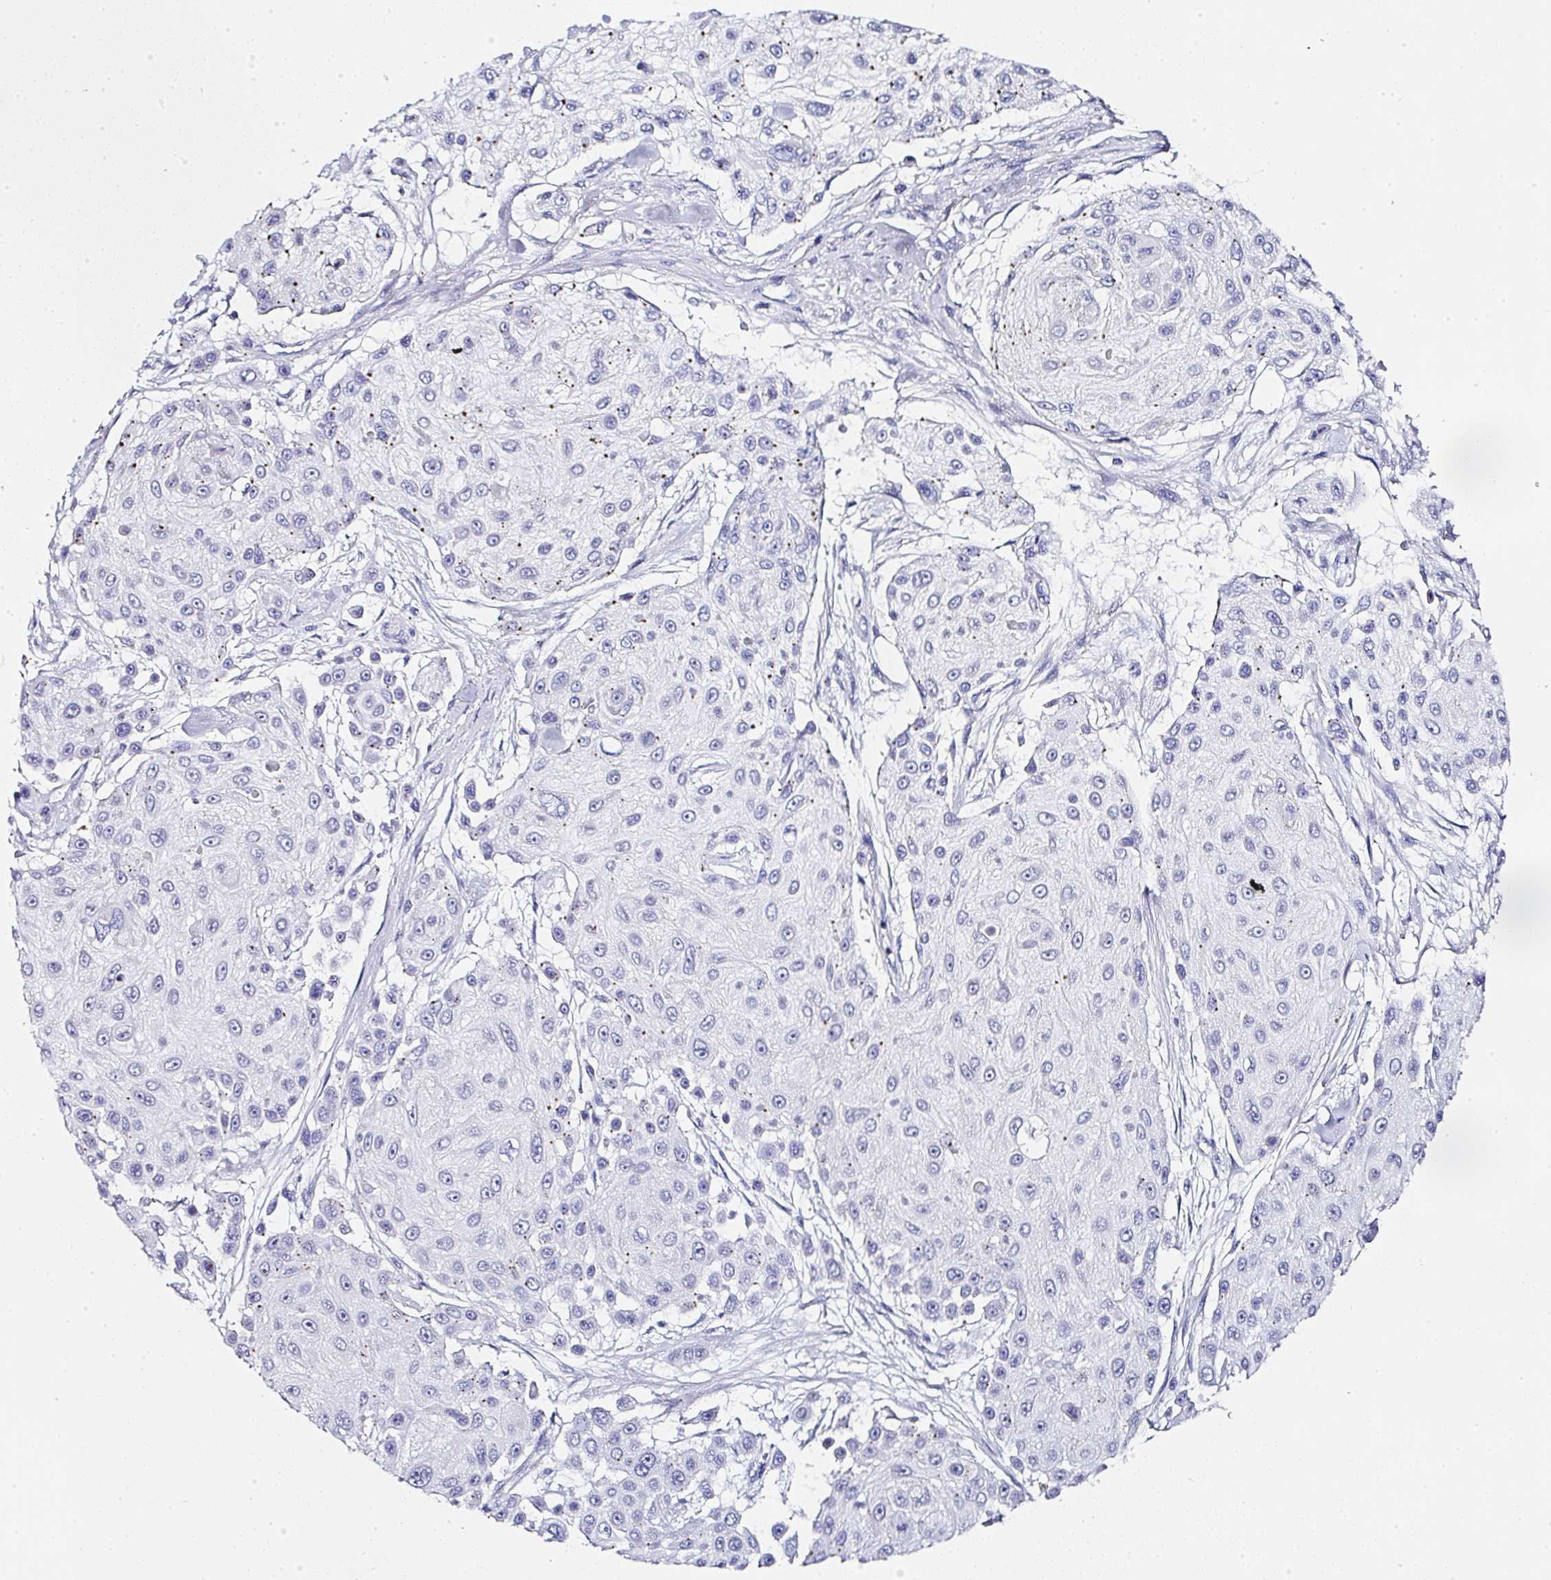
{"staining": {"intensity": "negative", "quantity": "none", "location": "none"}, "tissue": "skin cancer", "cell_type": "Tumor cells", "image_type": "cancer", "snomed": [{"axis": "morphology", "description": "Squamous cell carcinoma, NOS"}, {"axis": "topography", "description": "Skin"}], "caption": "Tumor cells are negative for protein expression in human skin cancer (squamous cell carcinoma). (DAB (3,3'-diaminobenzidine) IHC with hematoxylin counter stain).", "gene": "PPFIA4", "patient": {"sex": "male", "age": 67}}